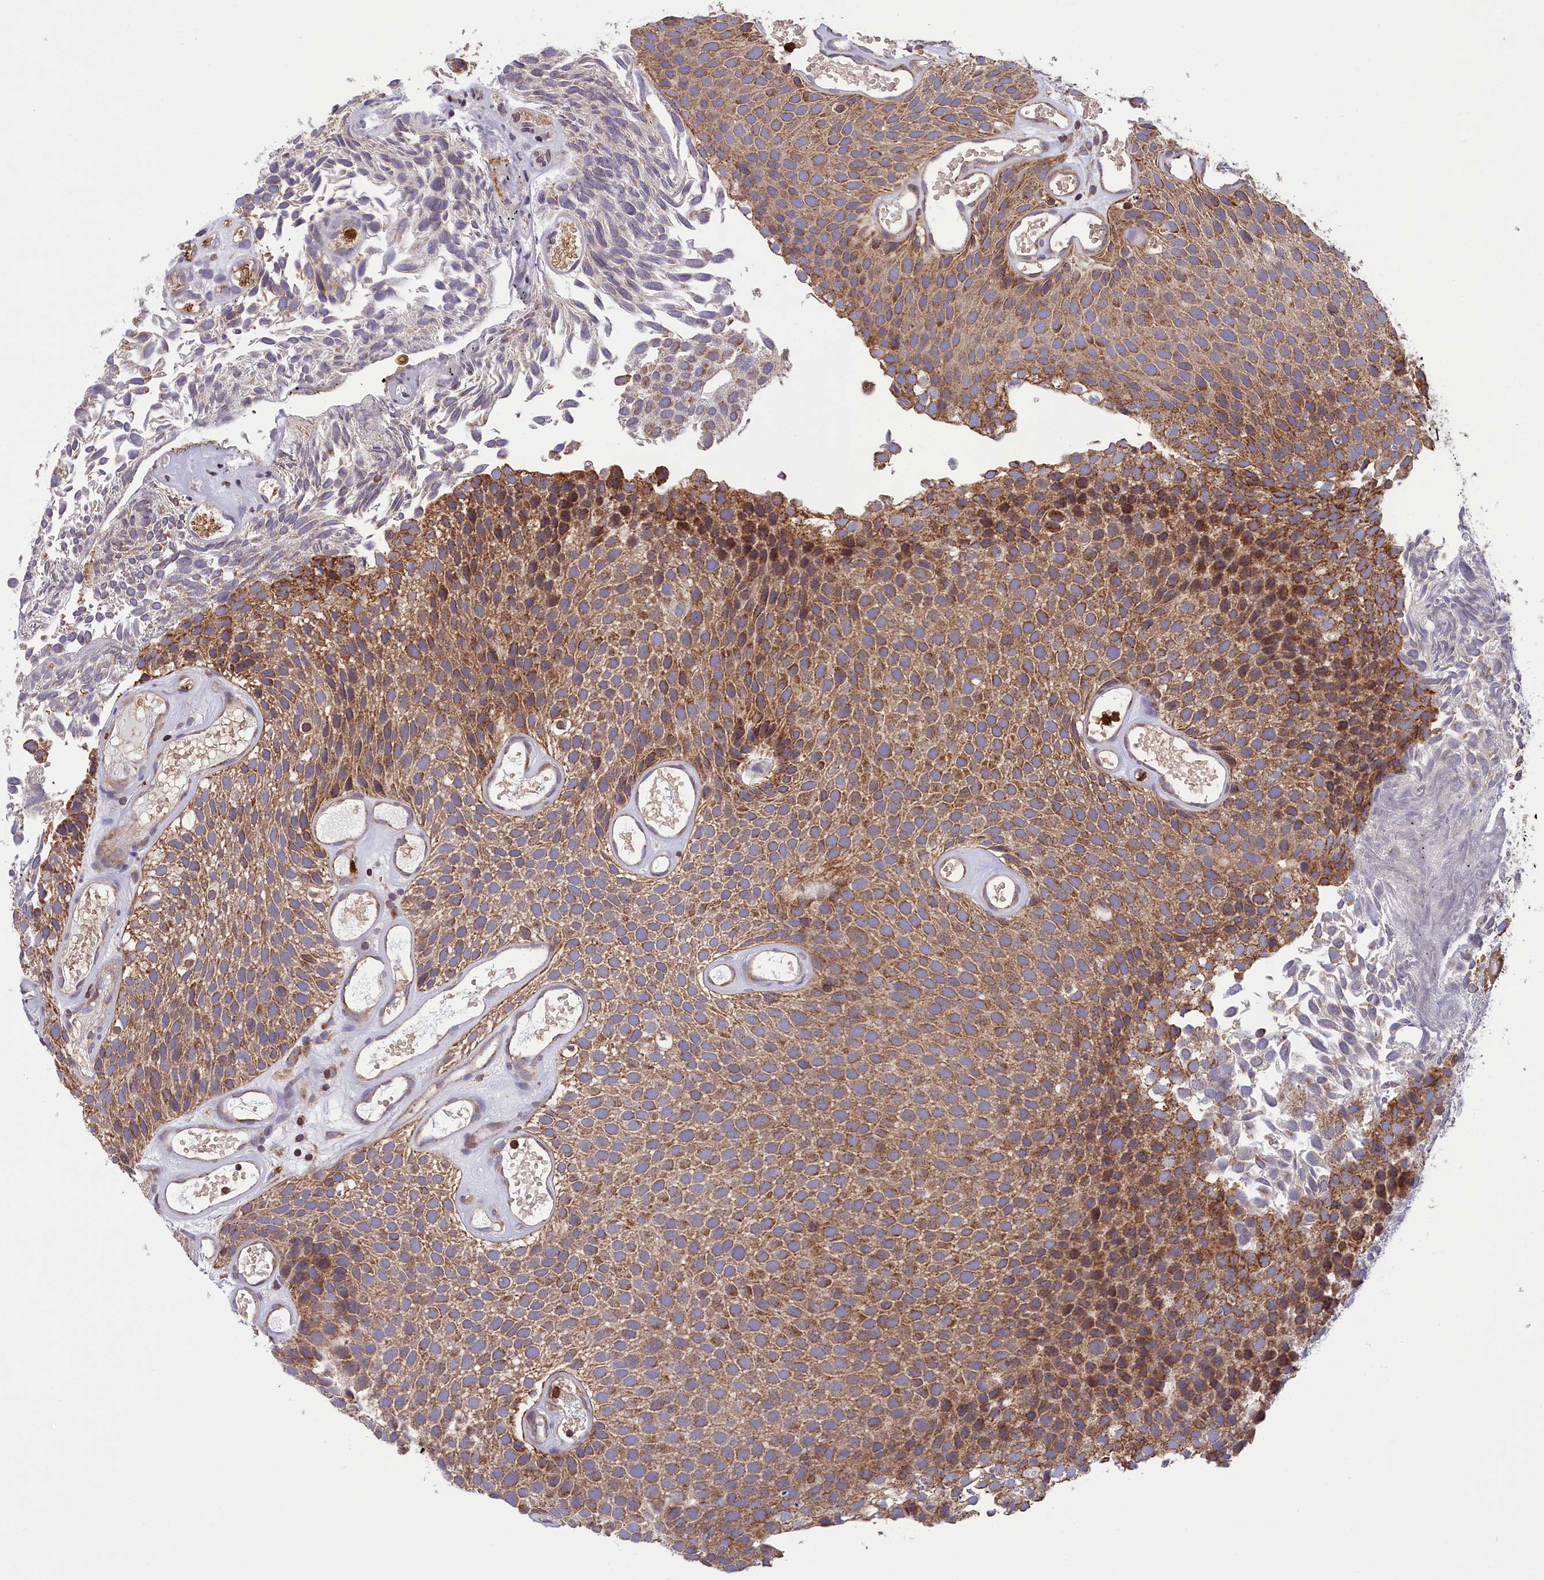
{"staining": {"intensity": "moderate", "quantity": ">75%", "location": "cytoplasmic/membranous"}, "tissue": "urothelial cancer", "cell_type": "Tumor cells", "image_type": "cancer", "snomed": [{"axis": "morphology", "description": "Urothelial carcinoma, Low grade"}, {"axis": "topography", "description": "Urinary bladder"}], "caption": "The histopathology image displays staining of urothelial cancer, revealing moderate cytoplasmic/membranous protein expression (brown color) within tumor cells.", "gene": "PKHD1L1", "patient": {"sex": "male", "age": 89}}